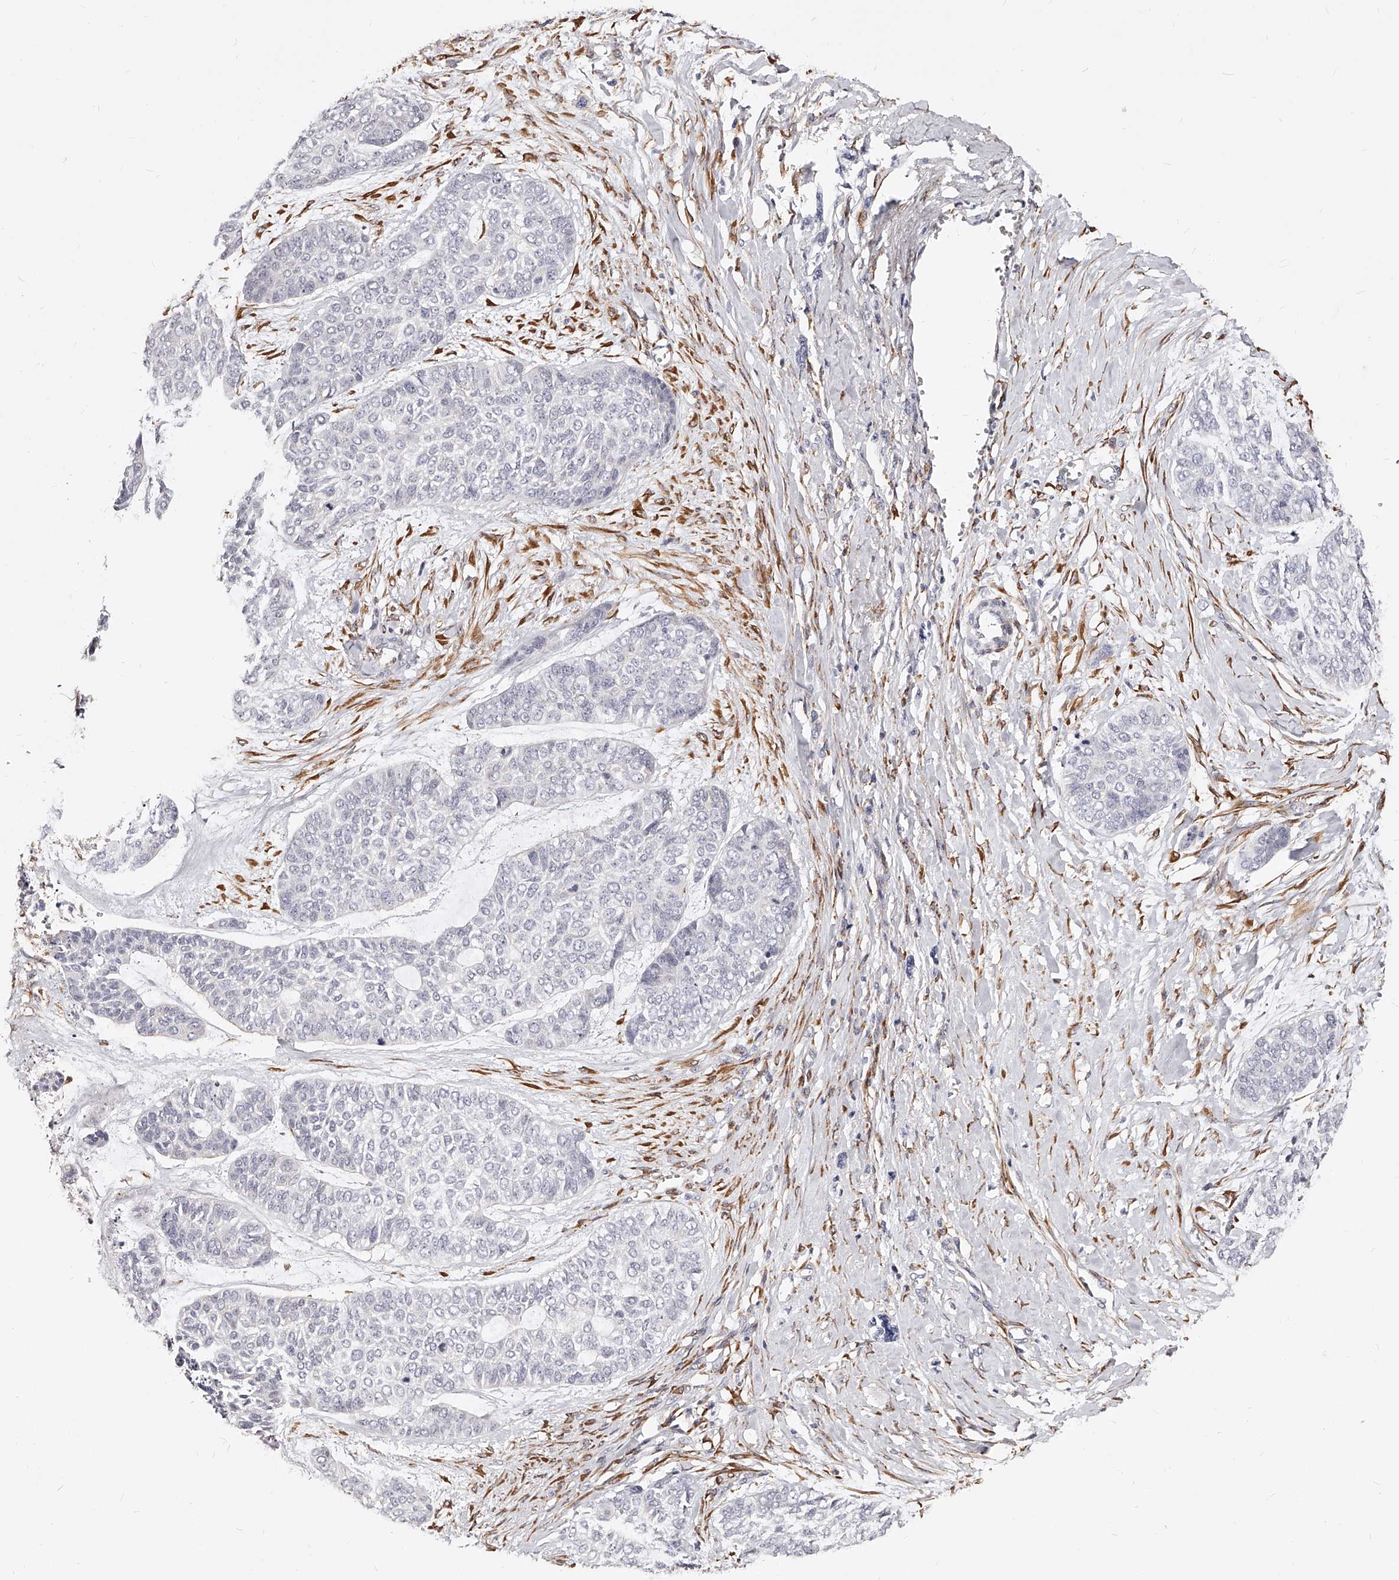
{"staining": {"intensity": "negative", "quantity": "none", "location": "none"}, "tissue": "skin cancer", "cell_type": "Tumor cells", "image_type": "cancer", "snomed": [{"axis": "morphology", "description": "Basal cell carcinoma"}, {"axis": "topography", "description": "Skin"}], "caption": "The image displays no staining of tumor cells in basal cell carcinoma (skin).", "gene": "CD82", "patient": {"sex": "female", "age": 64}}